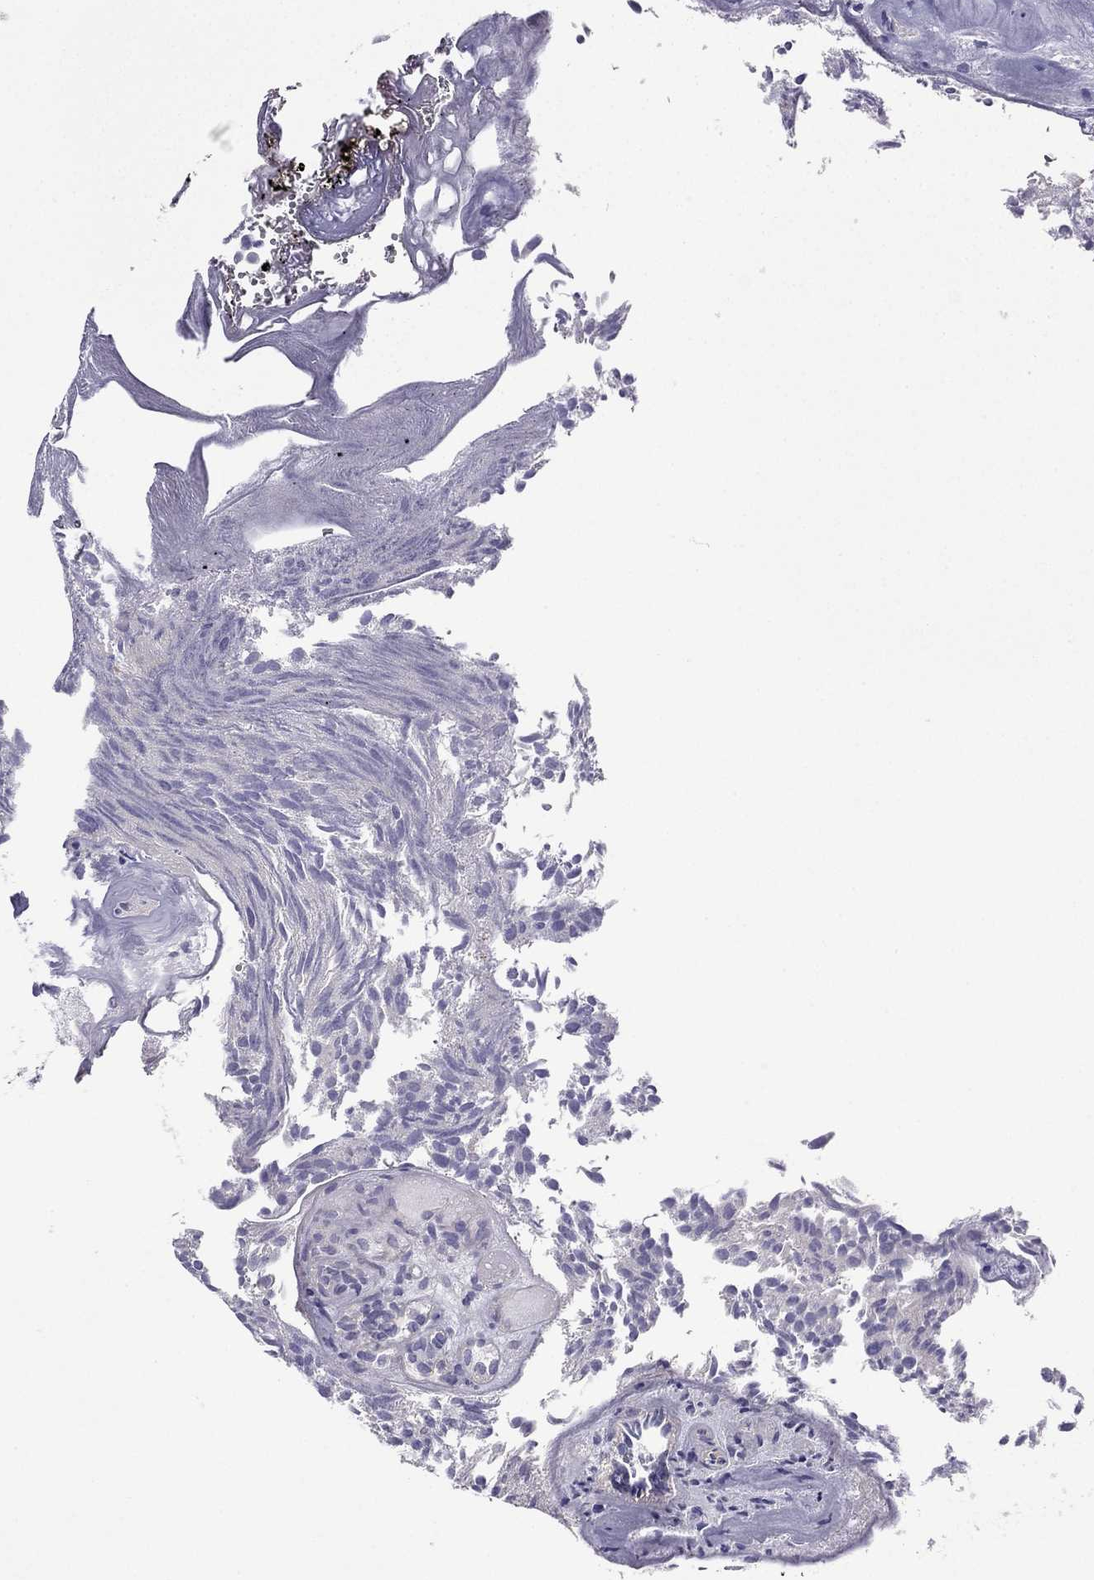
{"staining": {"intensity": "negative", "quantity": "none", "location": "none"}, "tissue": "urothelial cancer", "cell_type": "Tumor cells", "image_type": "cancer", "snomed": [{"axis": "morphology", "description": "Urothelial carcinoma, Low grade"}, {"axis": "topography", "description": "Urinary bladder"}], "caption": "DAB immunohistochemical staining of urothelial cancer displays no significant expression in tumor cells.", "gene": "GJA8", "patient": {"sex": "female", "age": 87}}